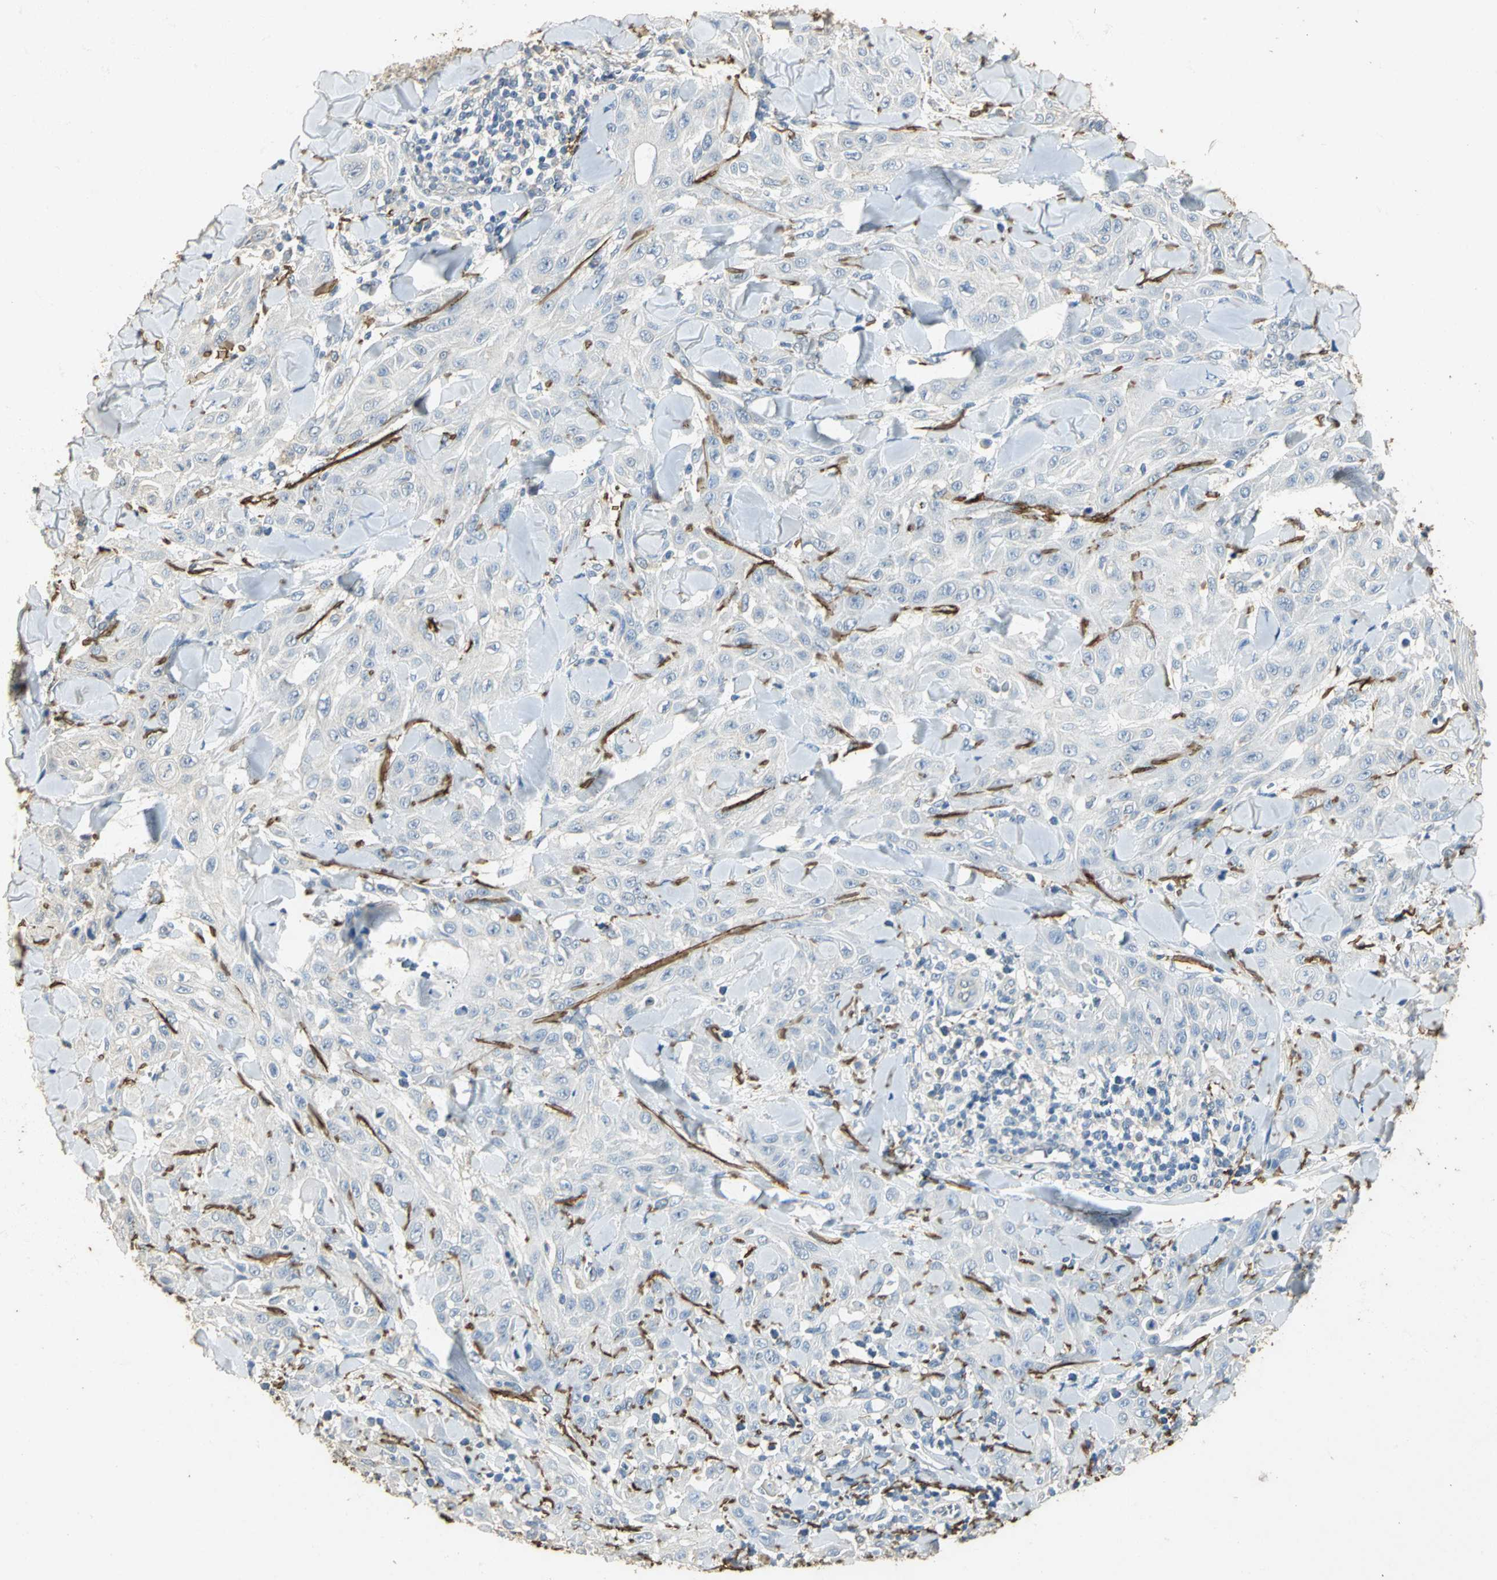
{"staining": {"intensity": "negative", "quantity": "none", "location": "none"}, "tissue": "skin cancer", "cell_type": "Tumor cells", "image_type": "cancer", "snomed": [{"axis": "morphology", "description": "Squamous cell carcinoma, NOS"}, {"axis": "topography", "description": "Skin"}], "caption": "Skin cancer was stained to show a protein in brown. There is no significant staining in tumor cells.", "gene": "ASB9", "patient": {"sex": "male", "age": 24}}